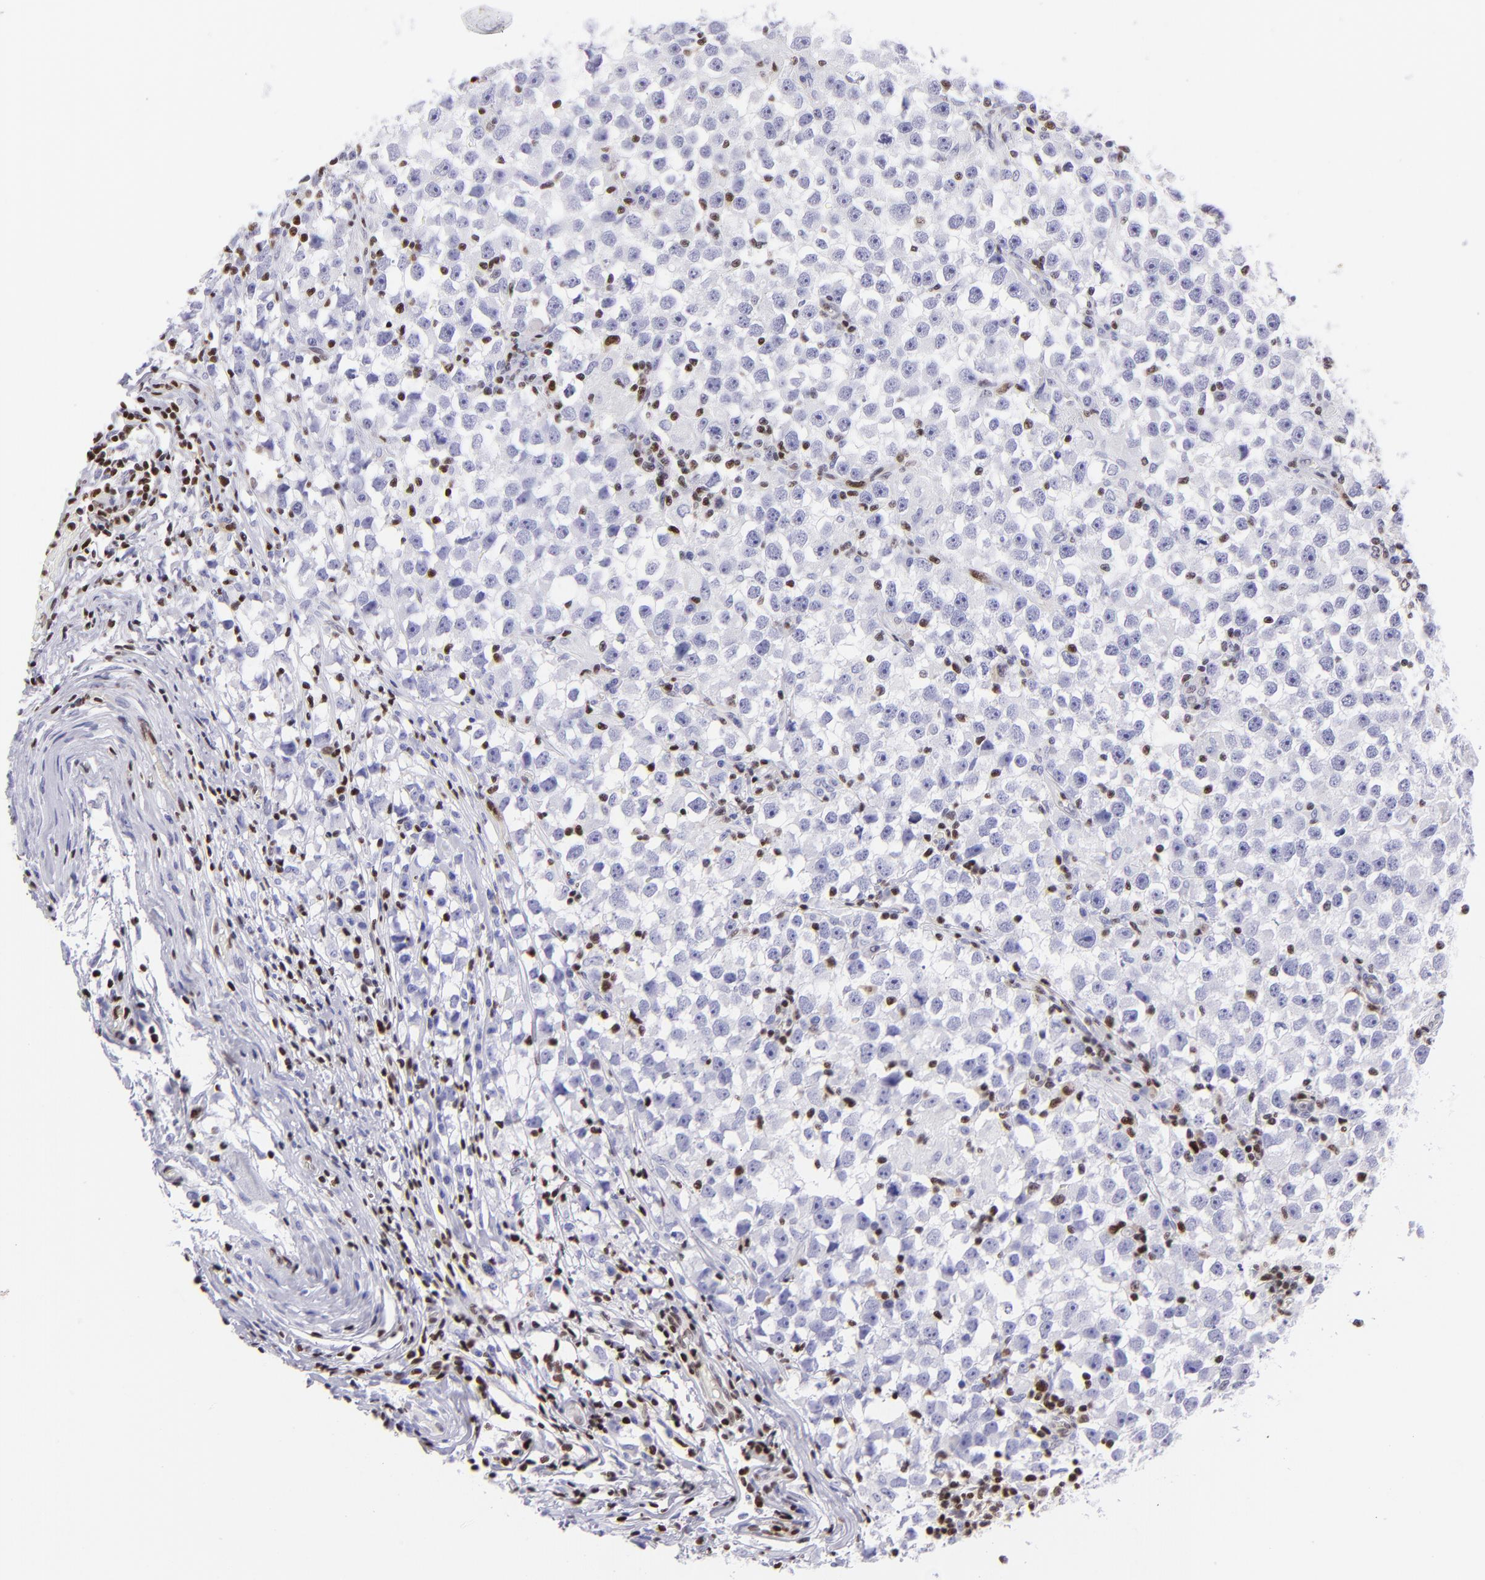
{"staining": {"intensity": "negative", "quantity": "none", "location": "none"}, "tissue": "testis cancer", "cell_type": "Tumor cells", "image_type": "cancer", "snomed": [{"axis": "morphology", "description": "Seminoma, NOS"}, {"axis": "topography", "description": "Testis"}], "caption": "Immunohistochemistry image of human testis seminoma stained for a protein (brown), which shows no staining in tumor cells.", "gene": "ETS1", "patient": {"sex": "male", "age": 33}}